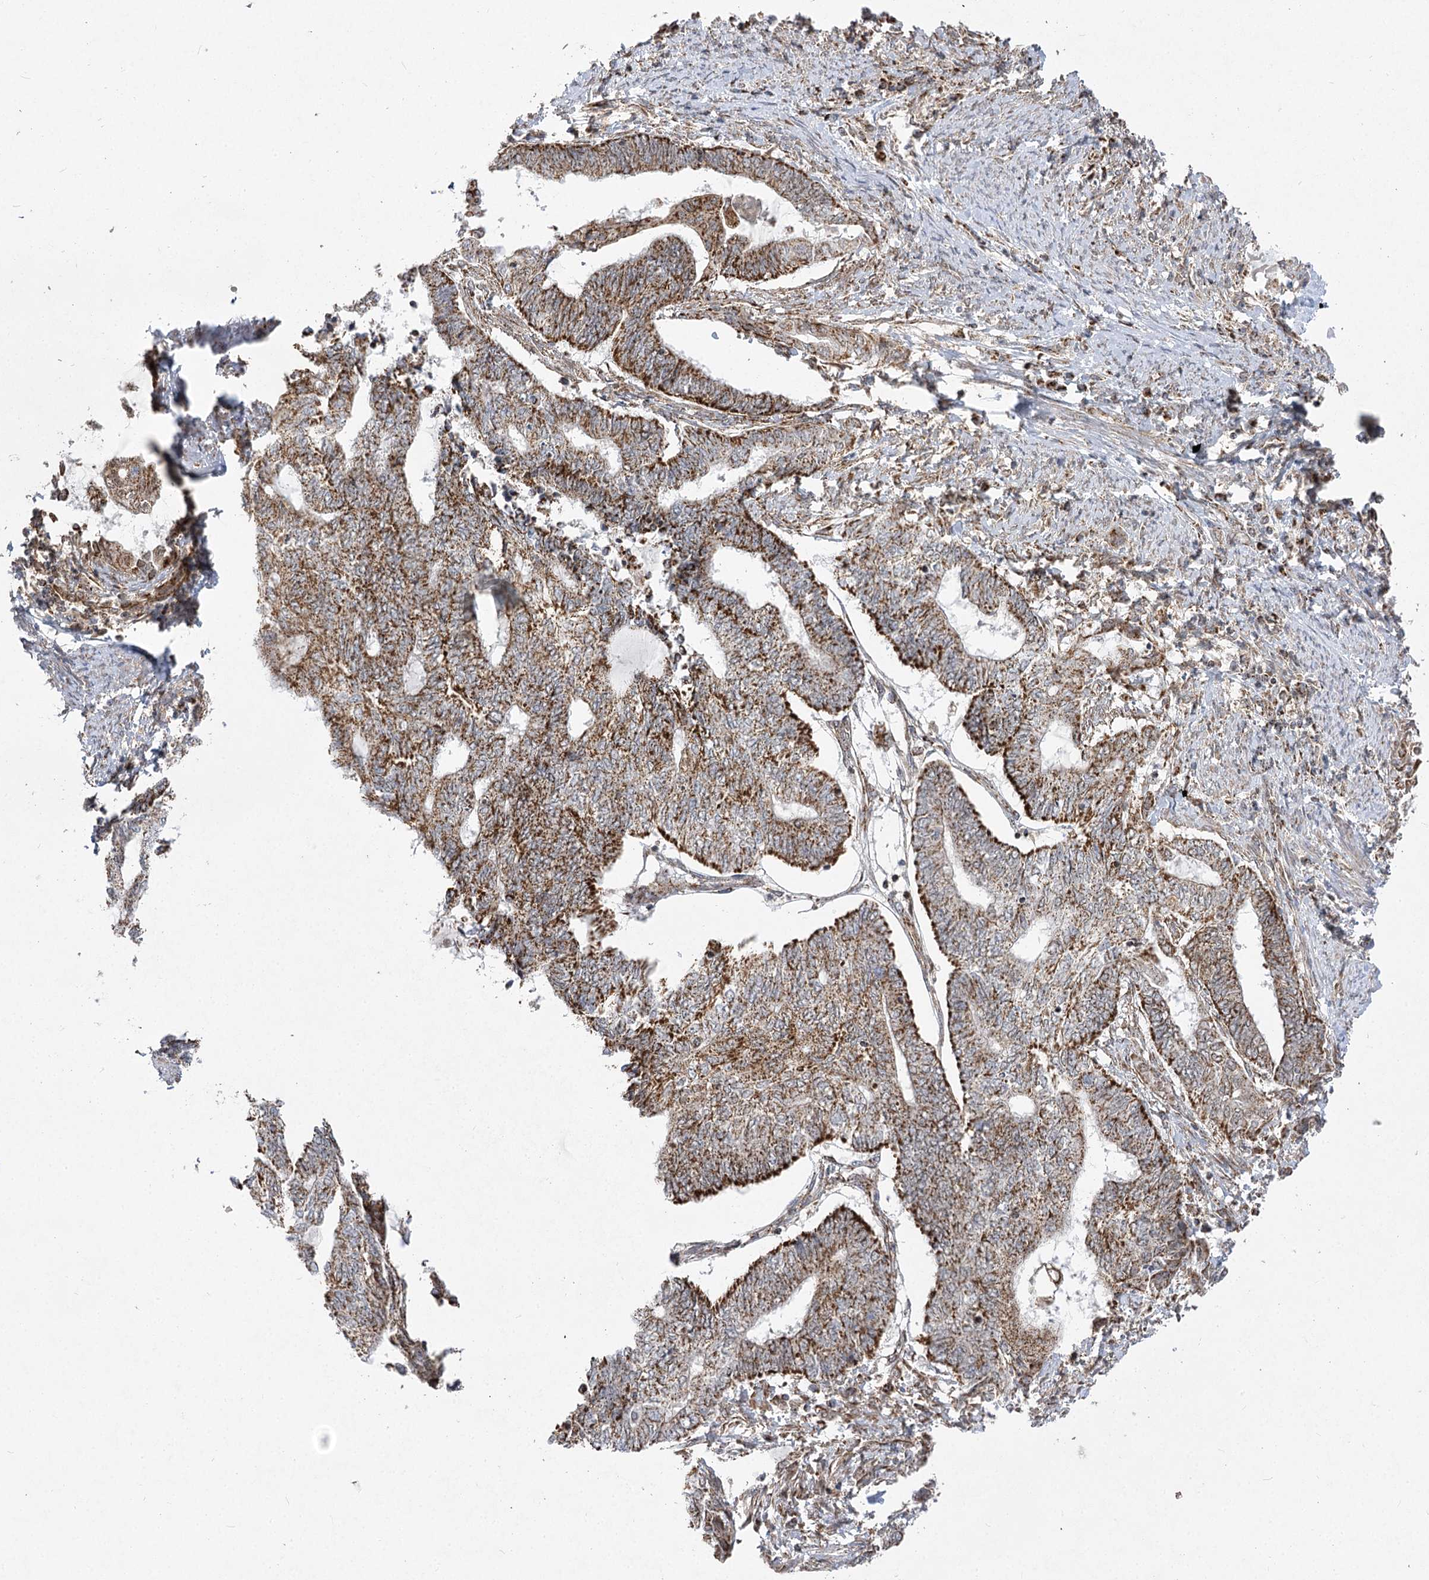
{"staining": {"intensity": "strong", "quantity": ">75%", "location": "cytoplasmic/membranous"}, "tissue": "endometrial cancer", "cell_type": "Tumor cells", "image_type": "cancer", "snomed": [{"axis": "morphology", "description": "Adenocarcinoma, NOS"}, {"axis": "topography", "description": "Uterus"}, {"axis": "topography", "description": "Endometrium"}], "caption": "Immunohistochemistry (IHC) of endometrial adenocarcinoma exhibits high levels of strong cytoplasmic/membranous staining in approximately >75% of tumor cells. (DAB (3,3'-diaminobenzidine) = brown stain, brightfield microscopy at high magnification).", "gene": "SLC4A1AP", "patient": {"sex": "female", "age": 70}}